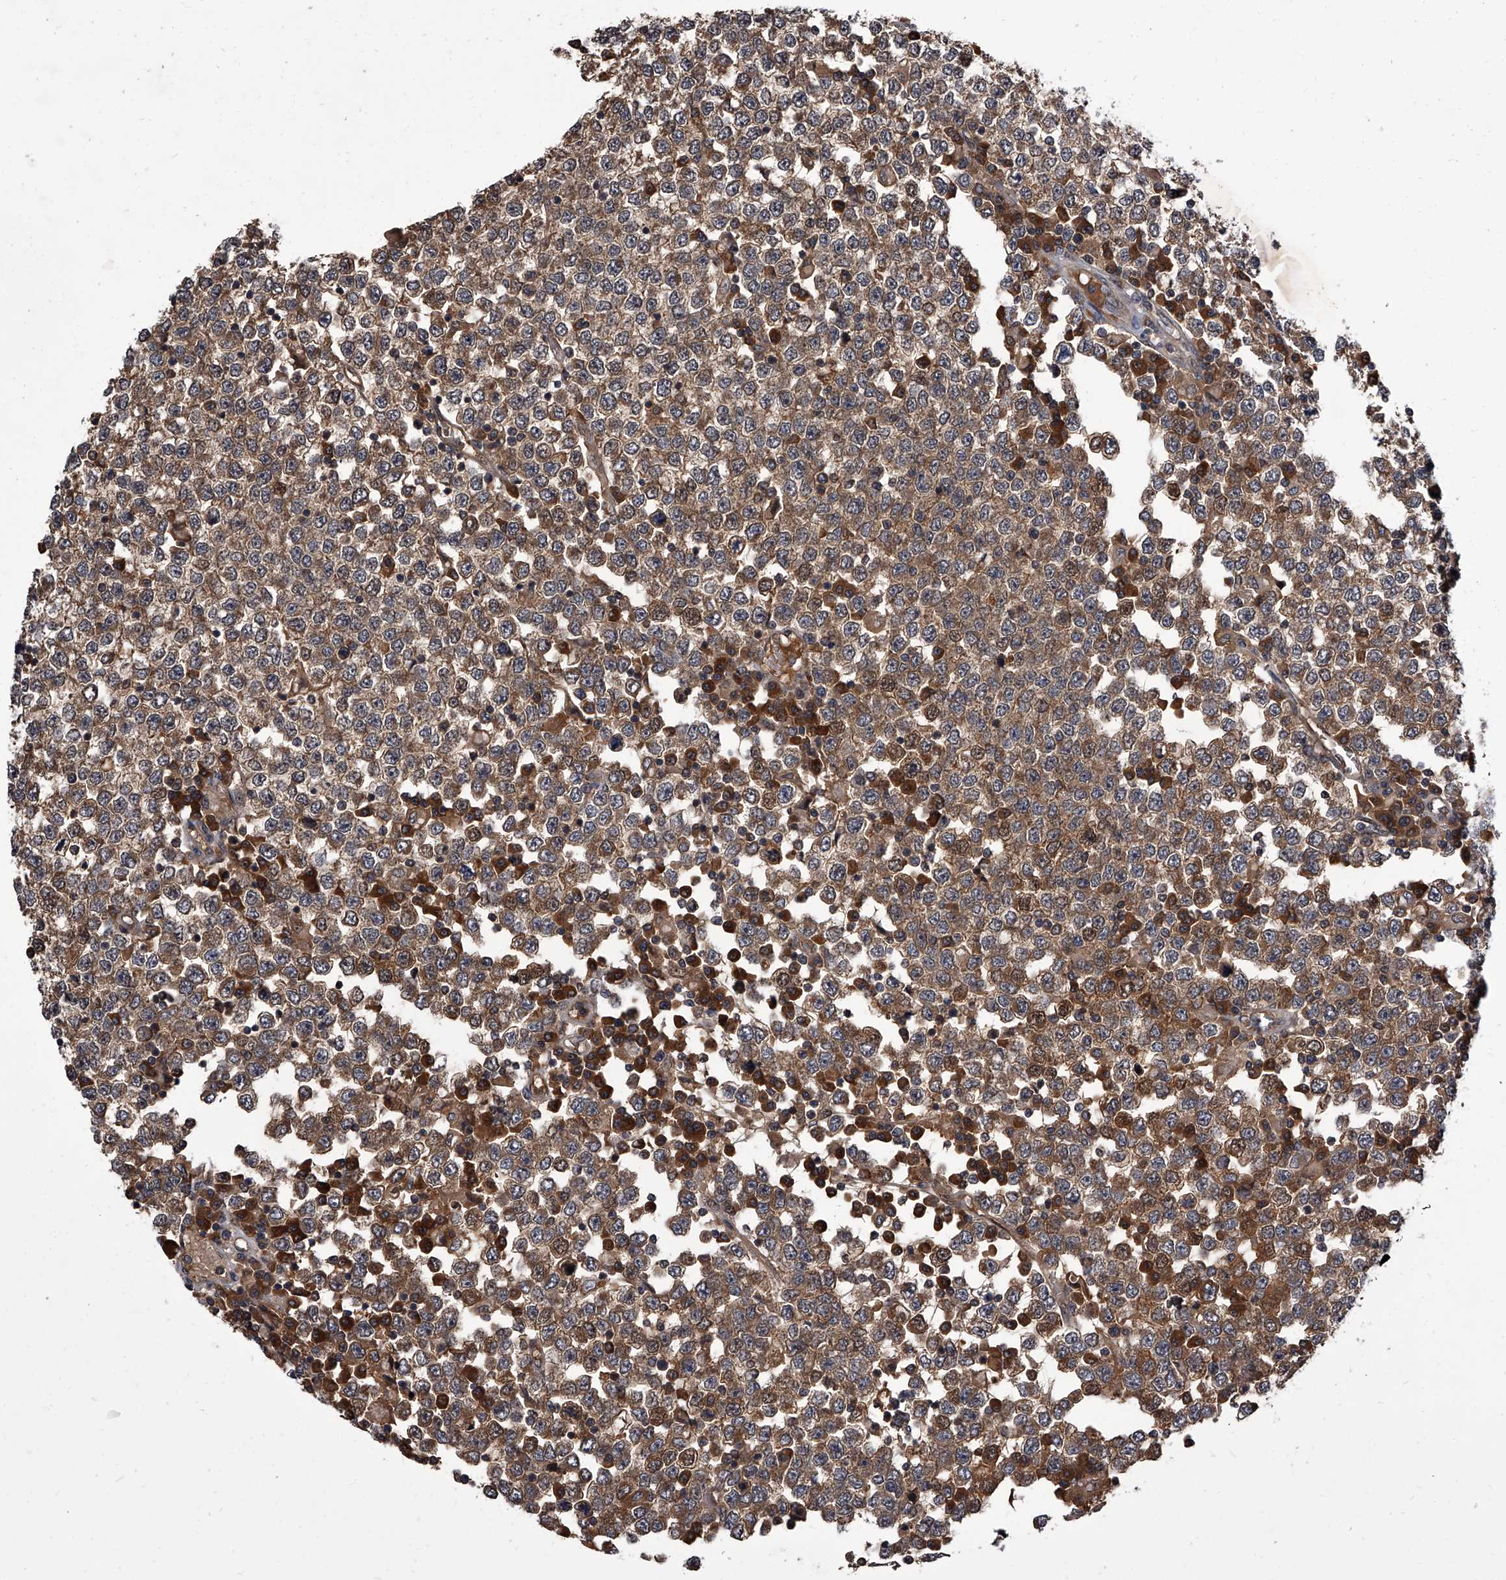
{"staining": {"intensity": "moderate", "quantity": ">75%", "location": "cytoplasmic/membranous"}, "tissue": "testis cancer", "cell_type": "Tumor cells", "image_type": "cancer", "snomed": [{"axis": "morphology", "description": "Seminoma, NOS"}, {"axis": "topography", "description": "Testis"}], "caption": "Testis seminoma stained for a protein (brown) reveals moderate cytoplasmic/membranous positive staining in about >75% of tumor cells.", "gene": "SLC18B1", "patient": {"sex": "male", "age": 65}}